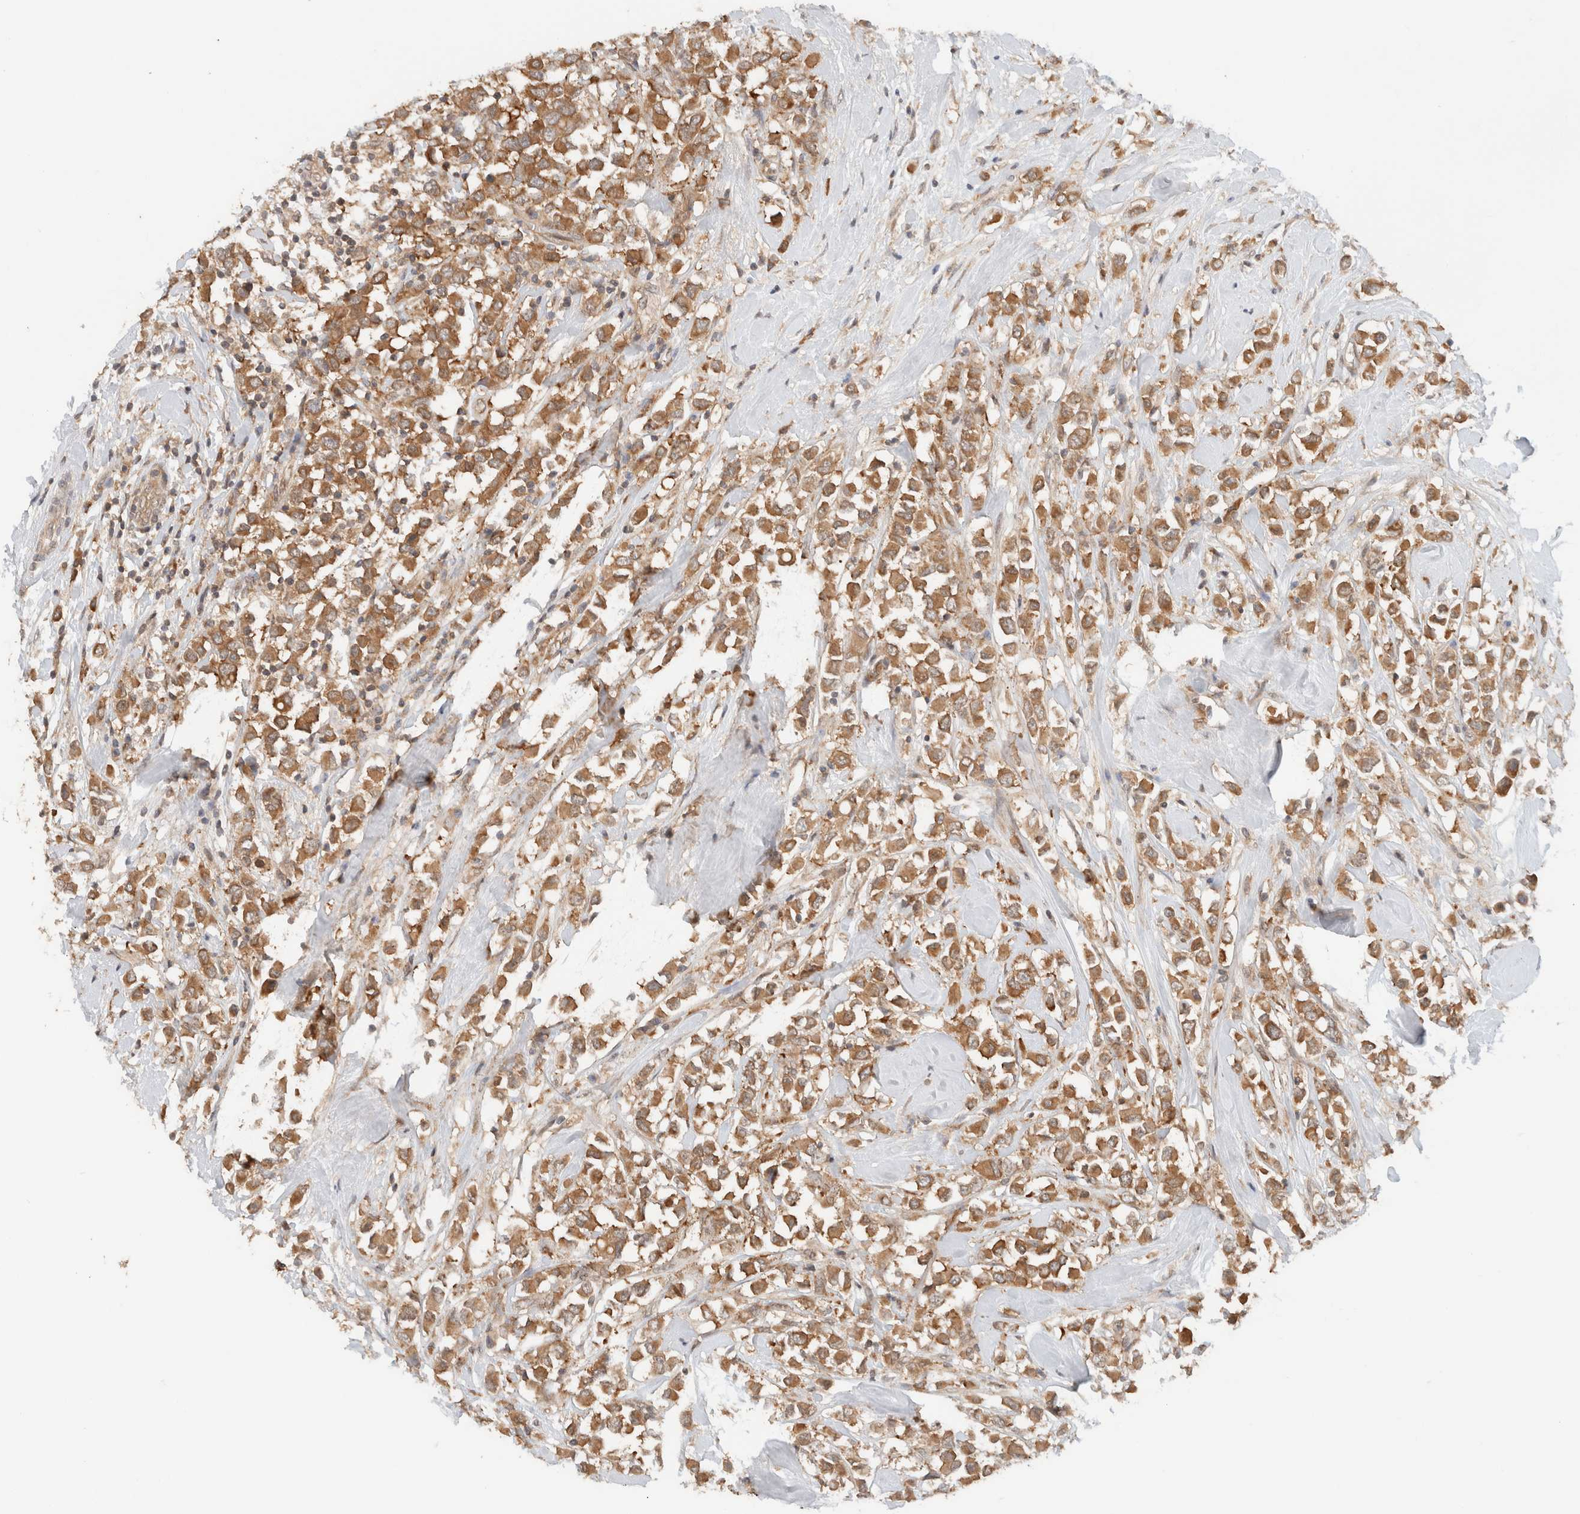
{"staining": {"intensity": "moderate", "quantity": ">75%", "location": "cytoplasmic/membranous"}, "tissue": "breast cancer", "cell_type": "Tumor cells", "image_type": "cancer", "snomed": [{"axis": "morphology", "description": "Duct carcinoma"}, {"axis": "topography", "description": "Breast"}], "caption": "Immunohistochemistry (IHC) photomicrograph of human invasive ductal carcinoma (breast) stained for a protein (brown), which exhibits medium levels of moderate cytoplasmic/membranous positivity in about >75% of tumor cells.", "gene": "ARFGEF2", "patient": {"sex": "female", "age": 61}}